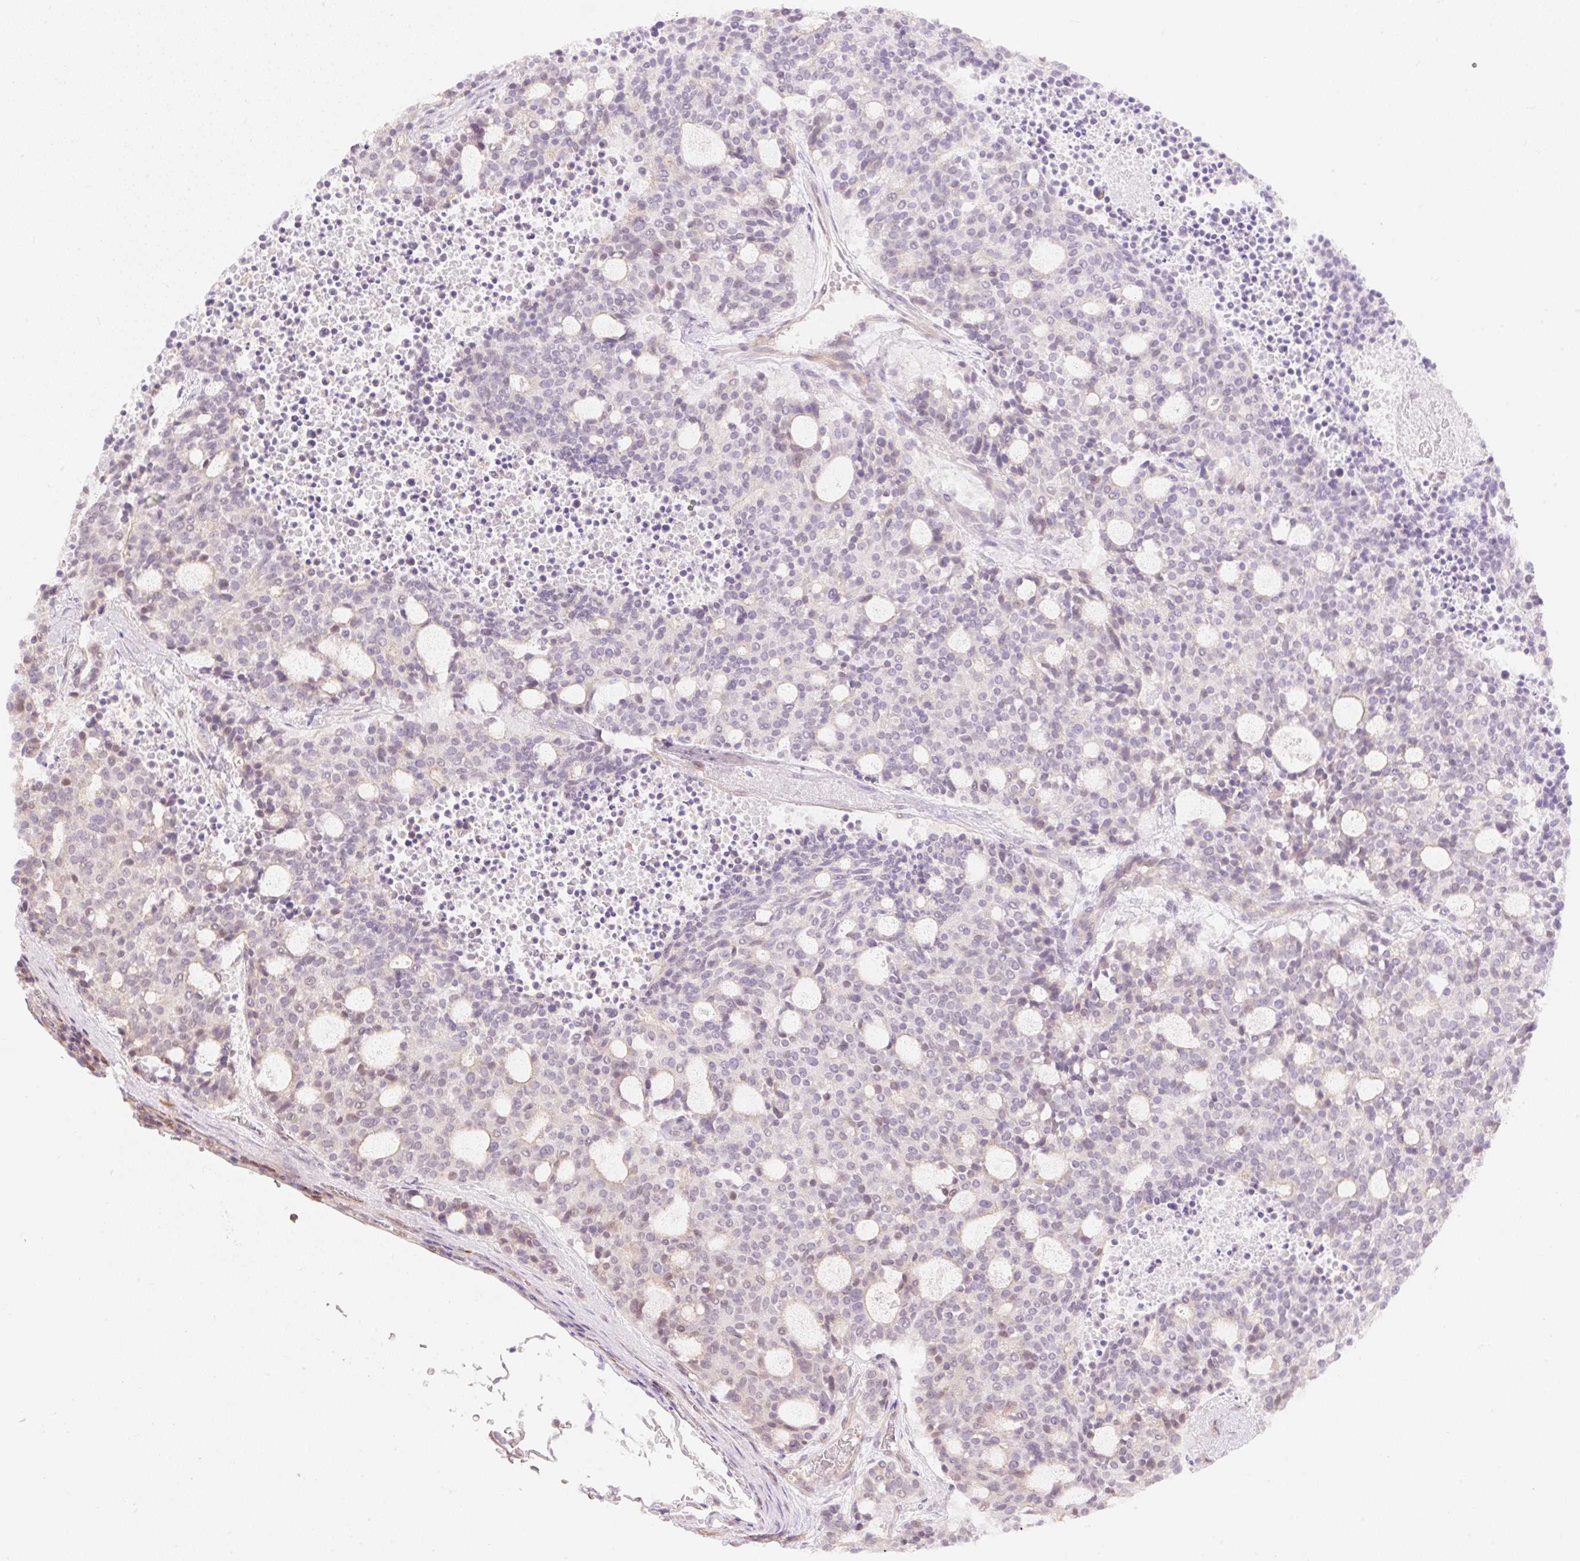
{"staining": {"intensity": "negative", "quantity": "none", "location": "none"}, "tissue": "carcinoid", "cell_type": "Tumor cells", "image_type": "cancer", "snomed": [{"axis": "morphology", "description": "Carcinoid, malignant, NOS"}, {"axis": "topography", "description": "Pancreas"}], "caption": "Immunohistochemical staining of human carcinoid shows no significant expression in tumor cells.", "gene": "EMC10", "patient": {"sex": "female", "age": 54}}